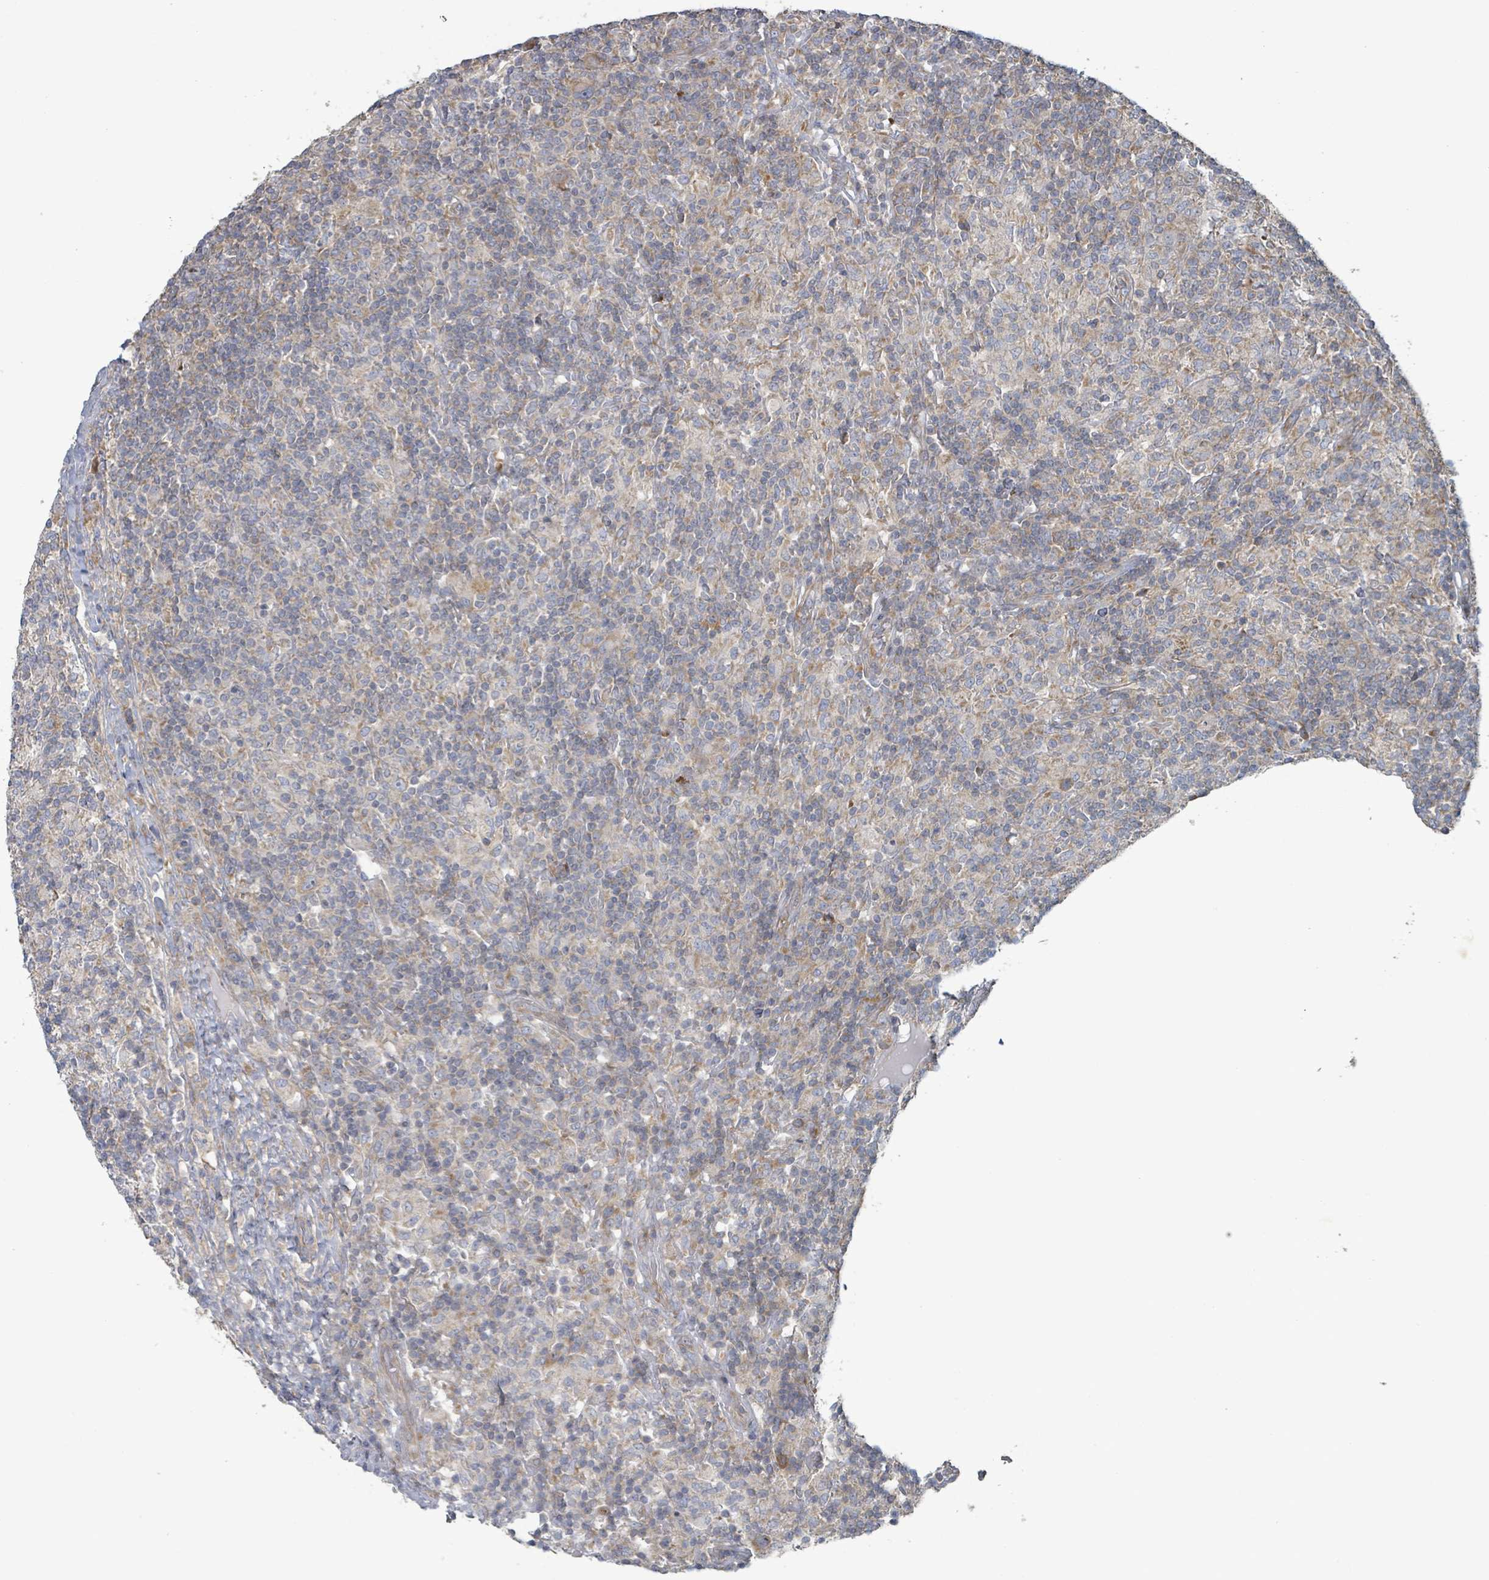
{"staining": {"intensity": "weak", "quantity": "25%-75%", "location": "cytoplasmic/membranous"}, "tissue": "lymphoma", "cell_type": "Tumor cells", "image_type": "cancer", "snomed": [{"axis": "morphology", "description": "Hodgkin's disease, NOS"}, {"axis": "topography", "description": "Lymph node"}], "caption": "Hodgkin's disease stained for a protein (brown) displays weak cytoplasmic/membranous positive staining in about 25%-75% of tumor cells.", "gene": "RPL32", "patient": {"sex": "male", "age": 70}}